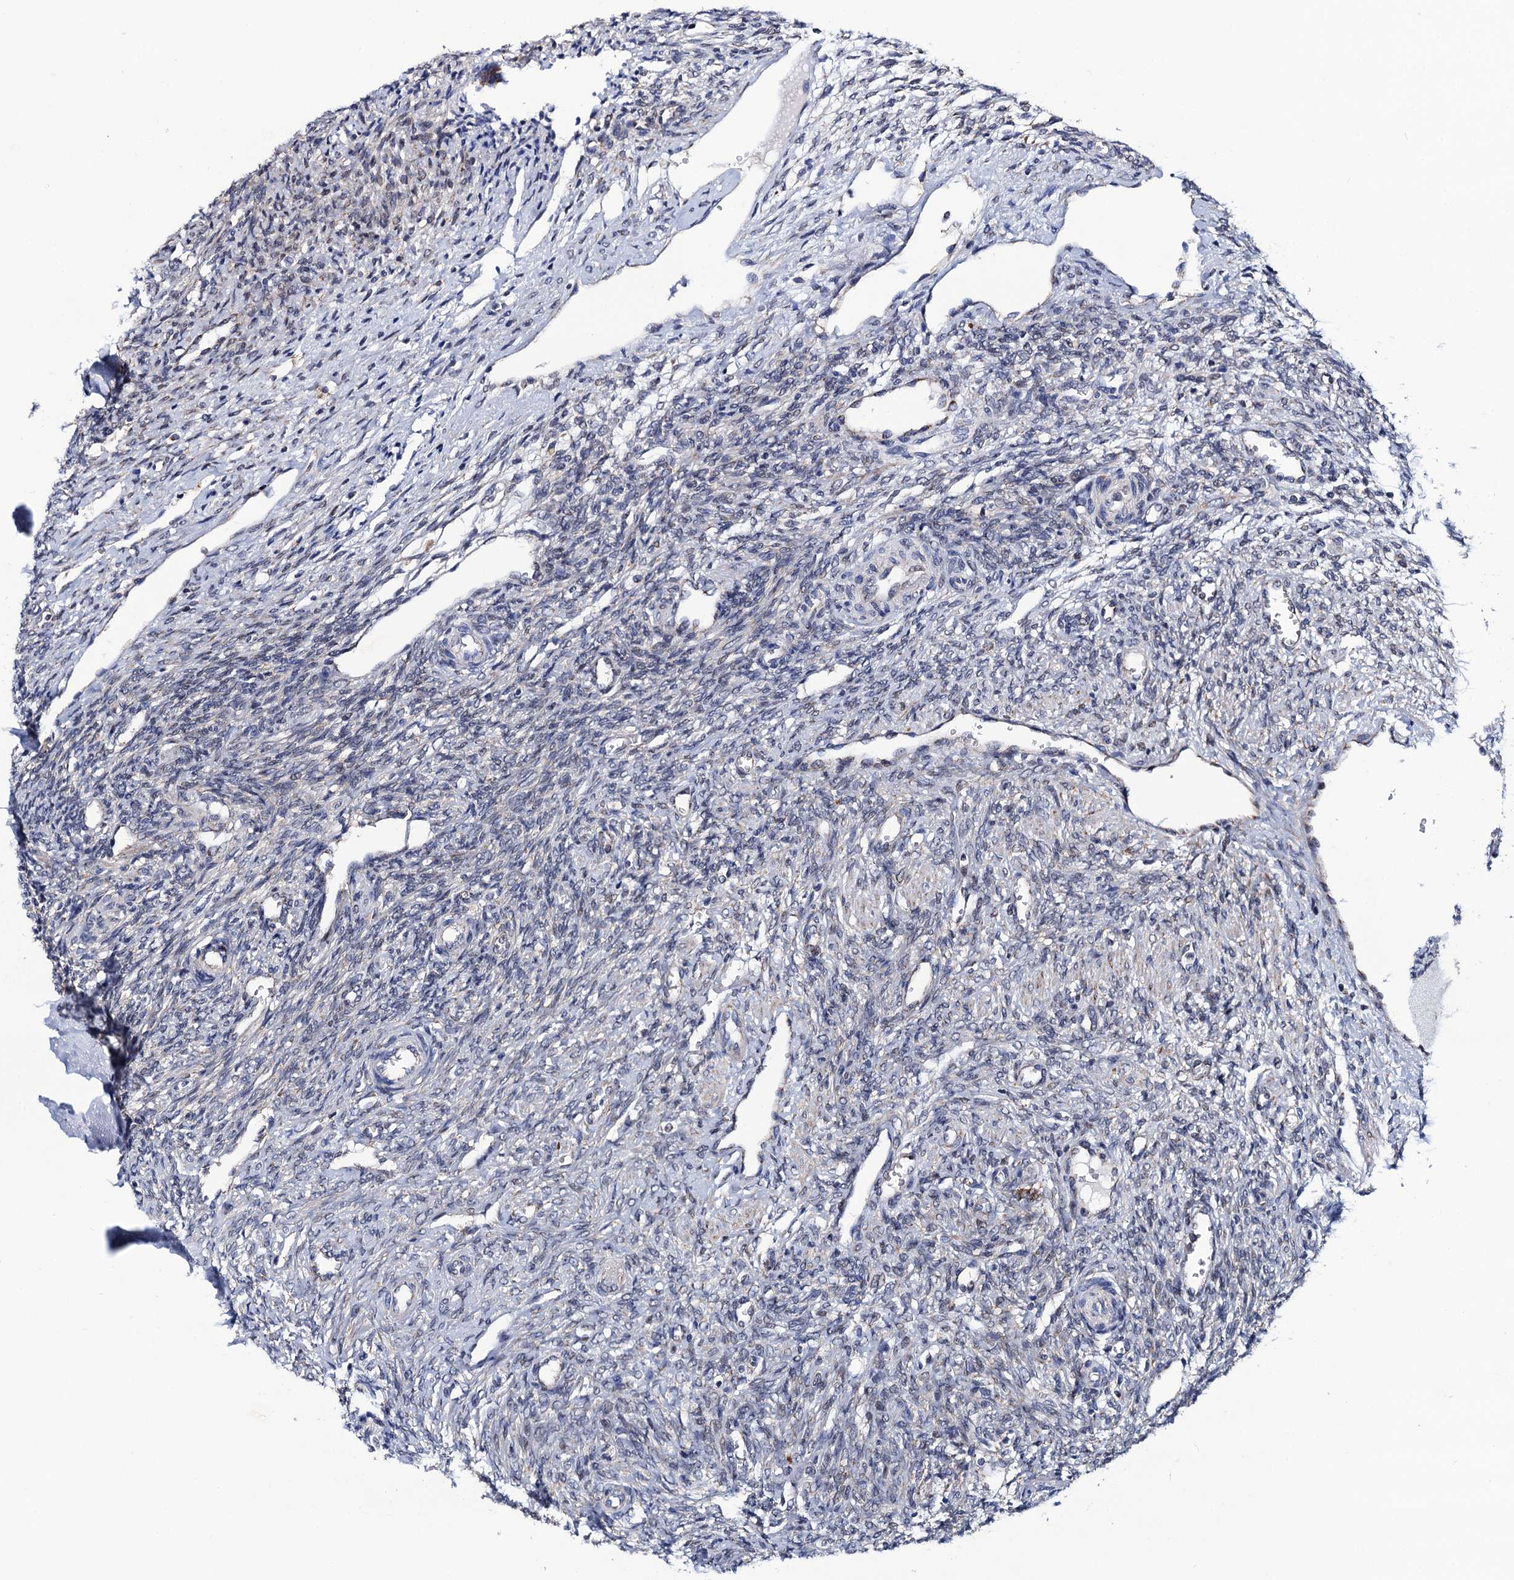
{"staining": {"intensity": "negative", "quantity": "none", "location": "none"}, "tissue": "ovary", "cell_type": "Ovarian stroma cells", "image_type": "normal", "snomed": [{"axis": "morphology", "description": "Normal tissue, NOS"}, {"axis": "topography", "description": "Ovary"}], "caption": "An immunohistochemistry image of unremarkable ovary is shown. There is no staining in ovarian stroma cells of ovary.", "gene": "PTCD3", "patient": {"sex": "female", "age": 41}}